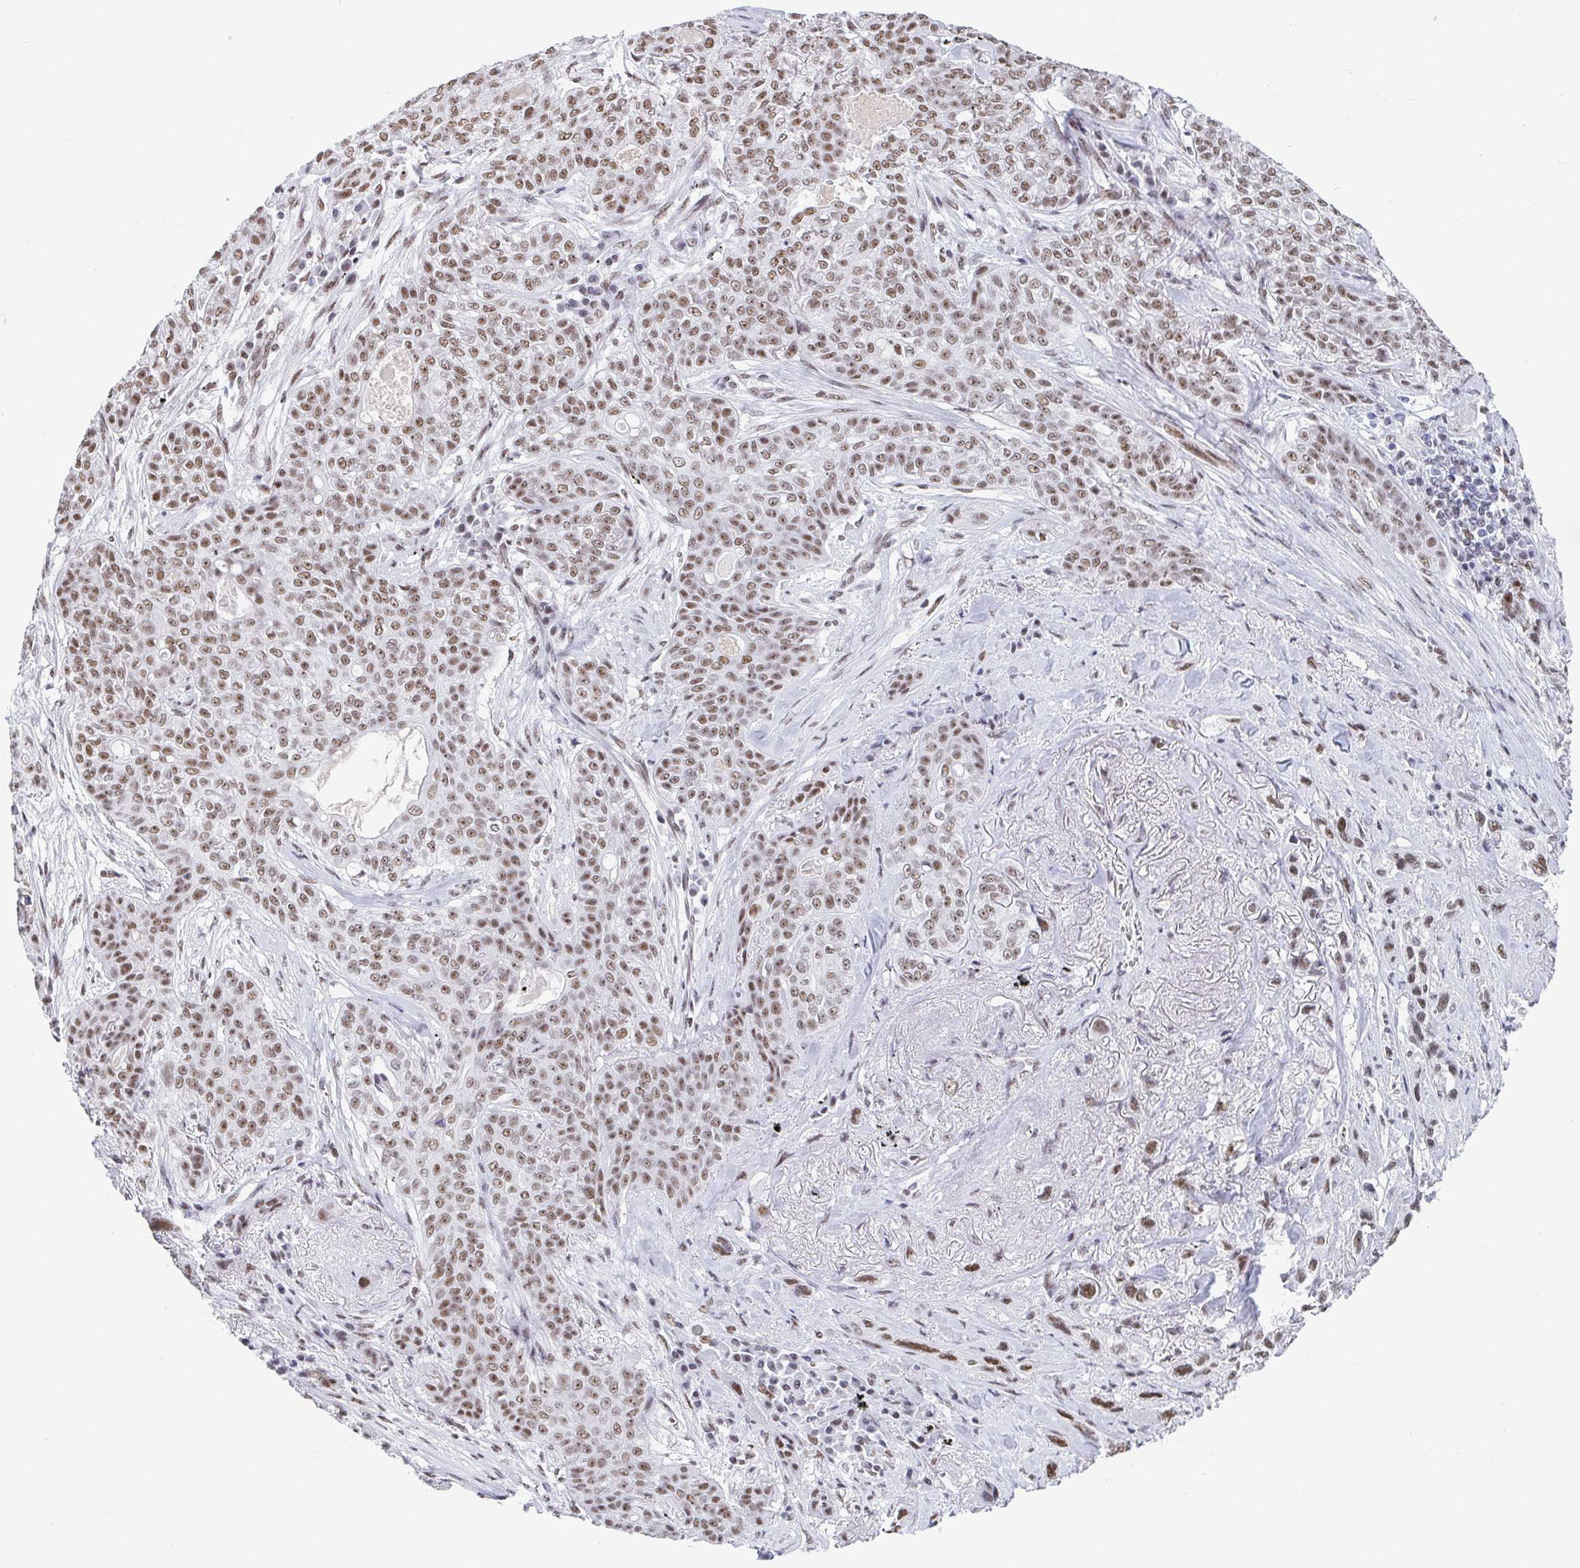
{"staining": {"intensity": "moderate", "quantity": ">75%", "location": "nuclear"}, "tissue": "lung cancer", "cell_type": "Tumor cells", "image_type": "cancer", "snomed": [{"axis": "morphology", "description": "Squamous cell carcinoma, NOS"}, {"axis": "topography", "description": "Lung"}], "caption": "This is a photomicrograph of immunohistochemistry staining of lung cancer, which shows moderate positivity in the nuclear of tumor cells.", "gene": "SLC7A10", "patient": {"sex": "female", "age": 70}}